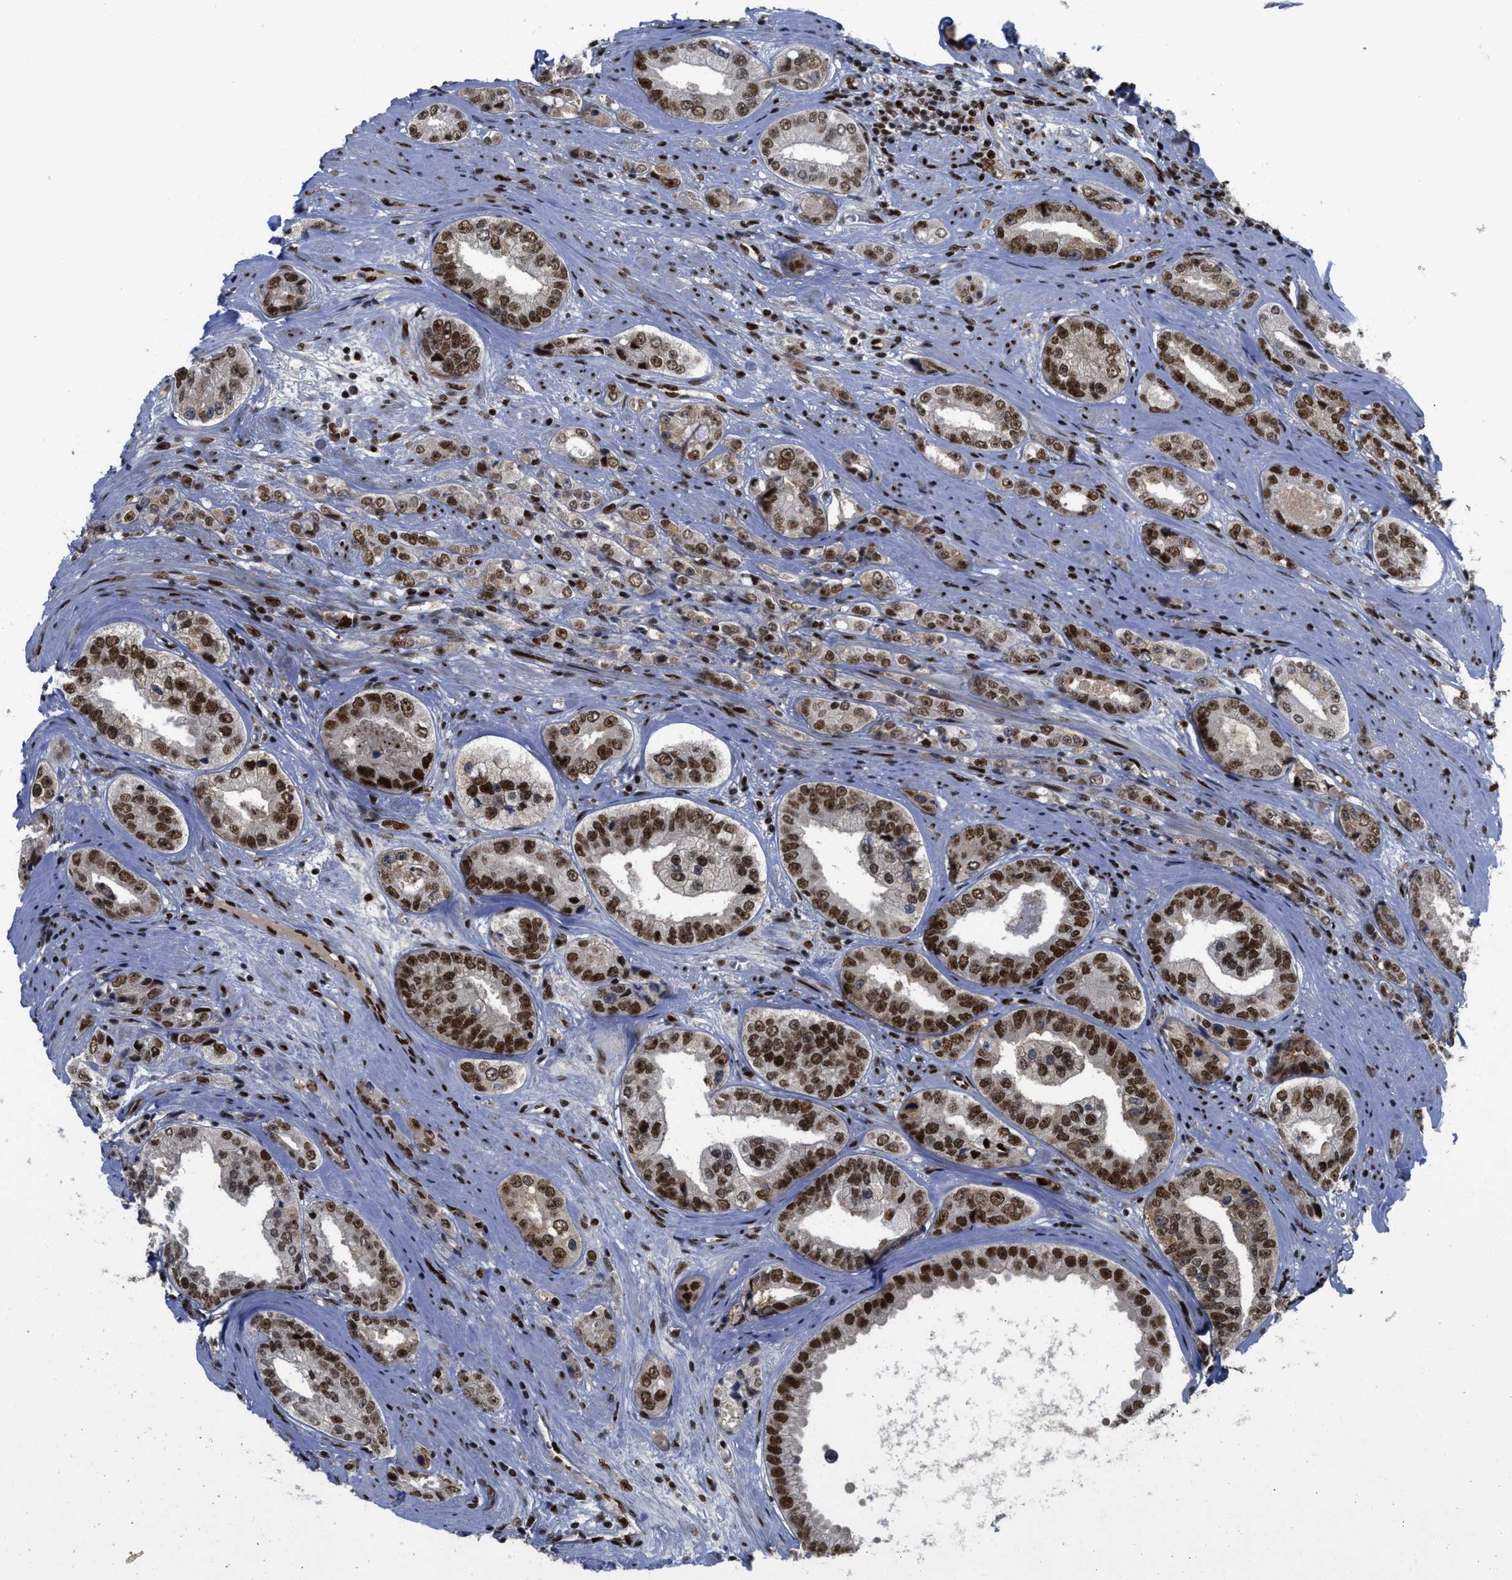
{"staining": {"intensity": "strong", "quantity": ">75%", "location": "nuclear"}, "tissue": "prostate cancer", "cell_type": "Tumor cells", "image_type": "cancer", "snomed": [{"axis": "morphology", "description": "Adenocarcinoma, High grade"}, {"axis": "topography", "description": "Prostate"}], "caption": "Immunohistochemistry (IHC) of prostate high-grade adenocarcinoma displays high levels of strong nuclear staining in approximately >75% of tumor cells. The protein of interest is stained brown, and the nuclei are stained in blue (DAB IHC with brightfield microscopy, high magnification).", "gene": "RFX5", "patient": {"sex": "male", "age": 61}}